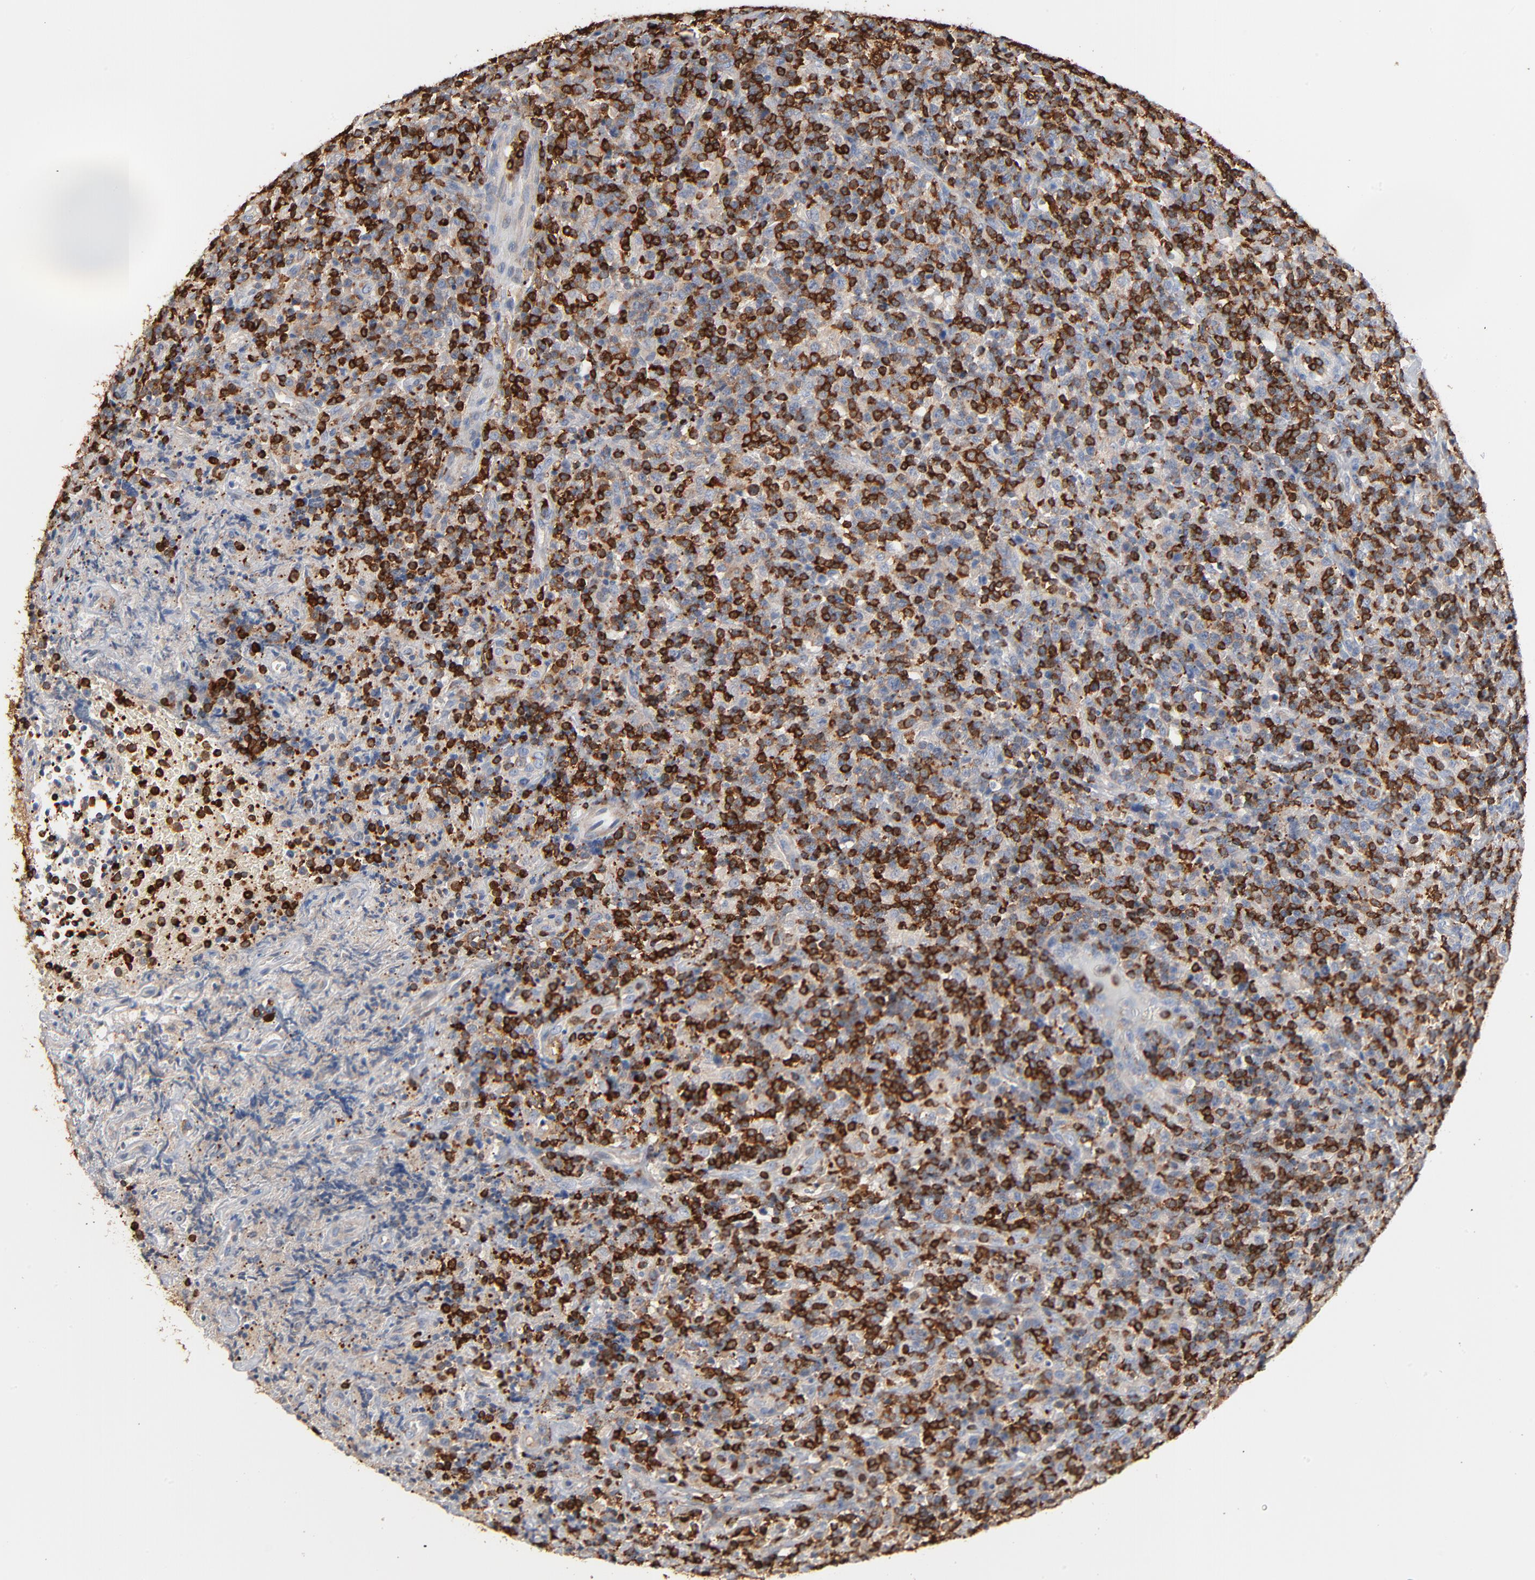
{"staining": {"intensity": "weak", "quantity": "25%-75%", "location": "cytoplasmic/membranous"}, "tissue": "lymphoma", "cell_type": "Tumor cells", "image_type": "cancer", "snomed": [{"axis": "morphology", "description": "Hodgkin's disease, NOS"}, {"axis": "topography", "description": "Lymph node"}], "caption": "Protein expression analysis of Hodgkin's disease reveals weak cytoplasmic/membranous positivity in about 25%-75% of tumor cells.", "gene": "SH3KBP1", "patient": {"sex": "male", "age": 65}}